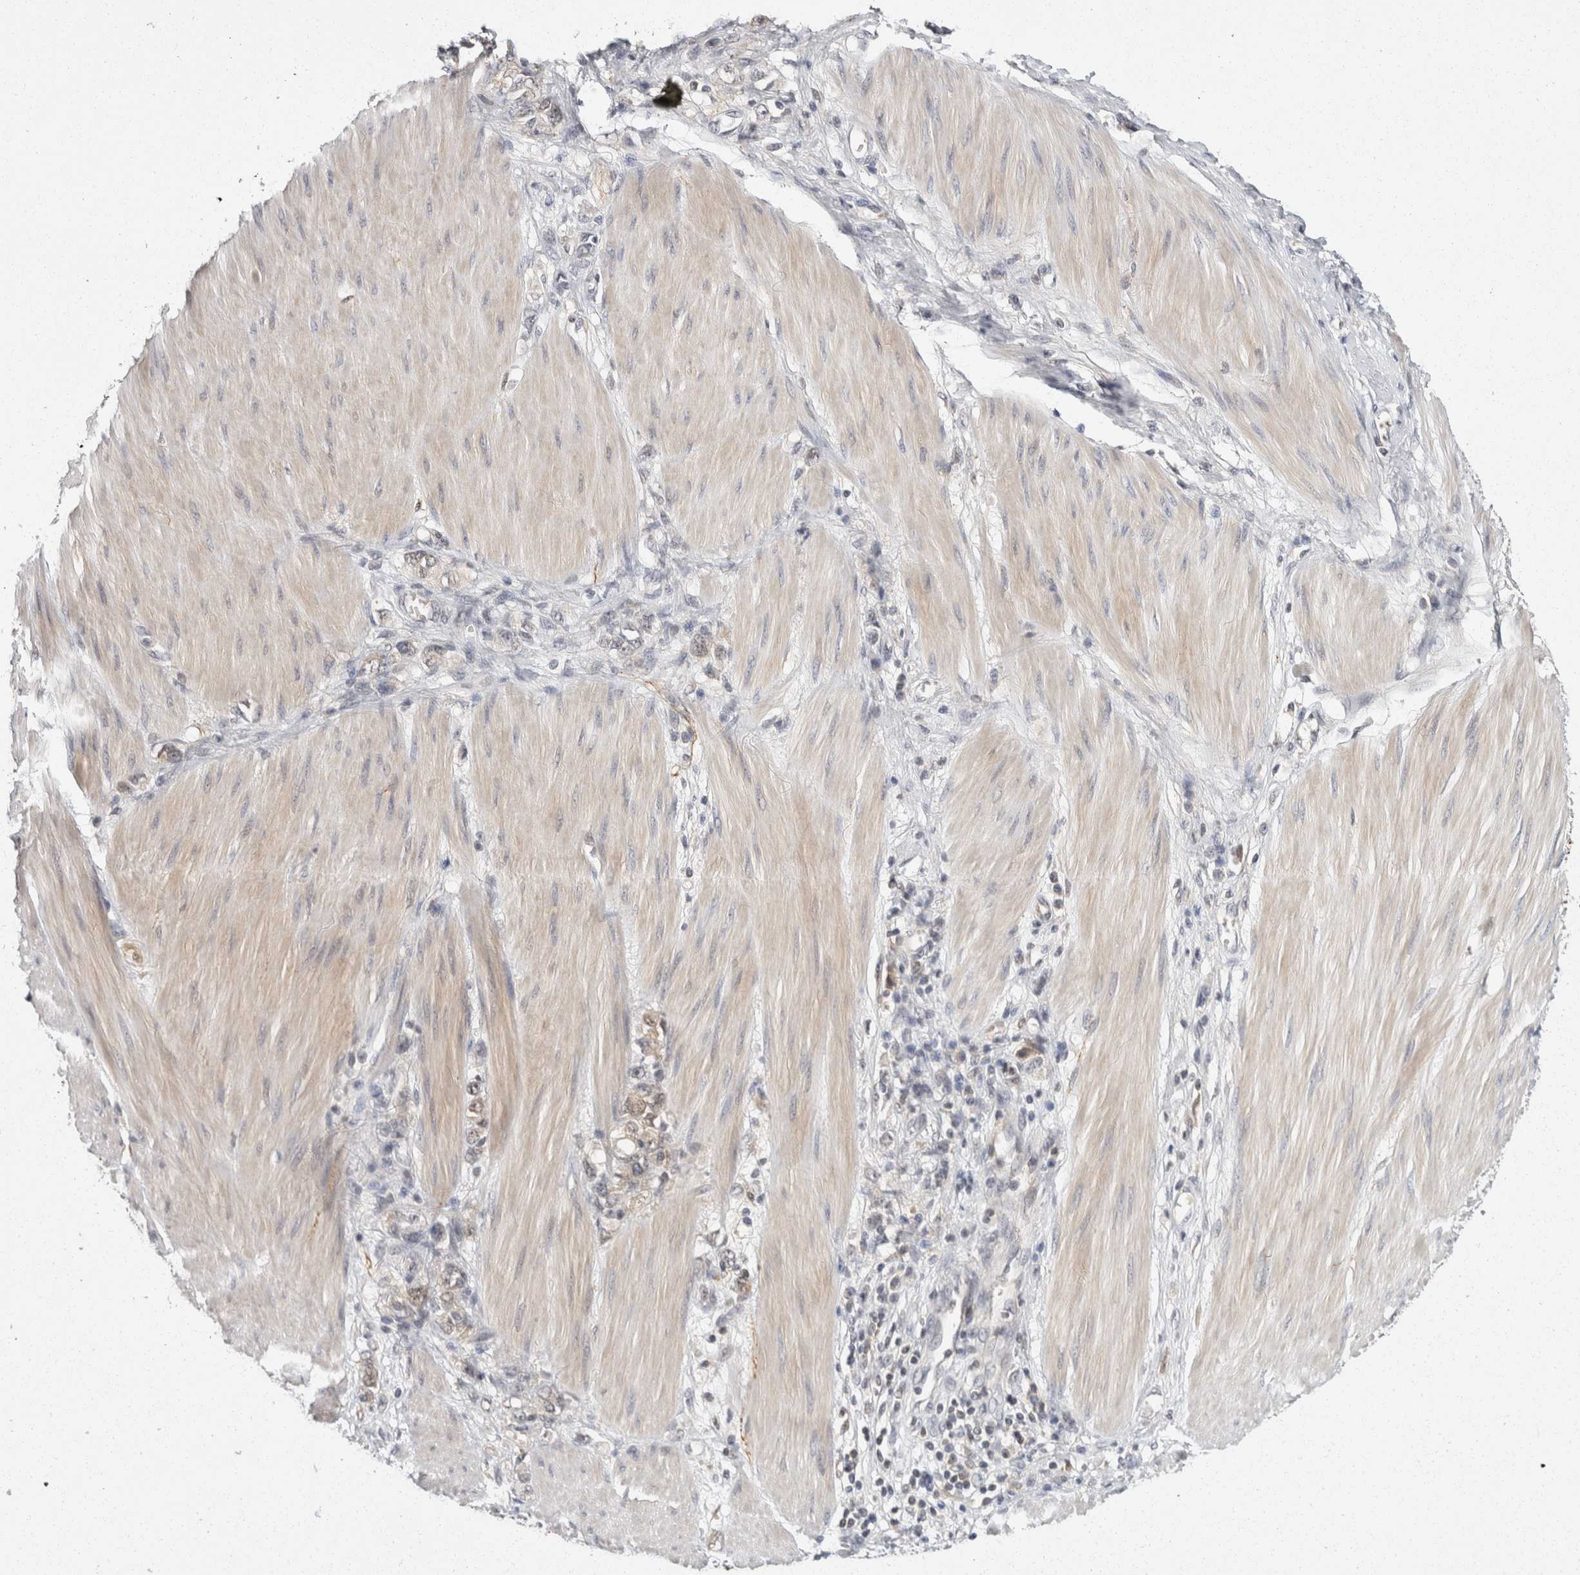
{"staining": {"intensity": "weak", "quantity": "<25%", "location": "cytoplasmic/membranous"}, "tissue": "stomach cancer", "cell_type": "Tumor cells", "image_type": "cancer", "snomed": [{"axis": "morphology", "description": "Adenocarcinoma, NOS"}, {"axis": "topography", "description": "Stomach"}], "caption": "IHC micrograph of neoplastic tissue: human stomach cancer stained with DAB shows no significant protein expression in tumor cells.", "gene": "ACAT2", "patient": {"sex": "female", "age": 76}}